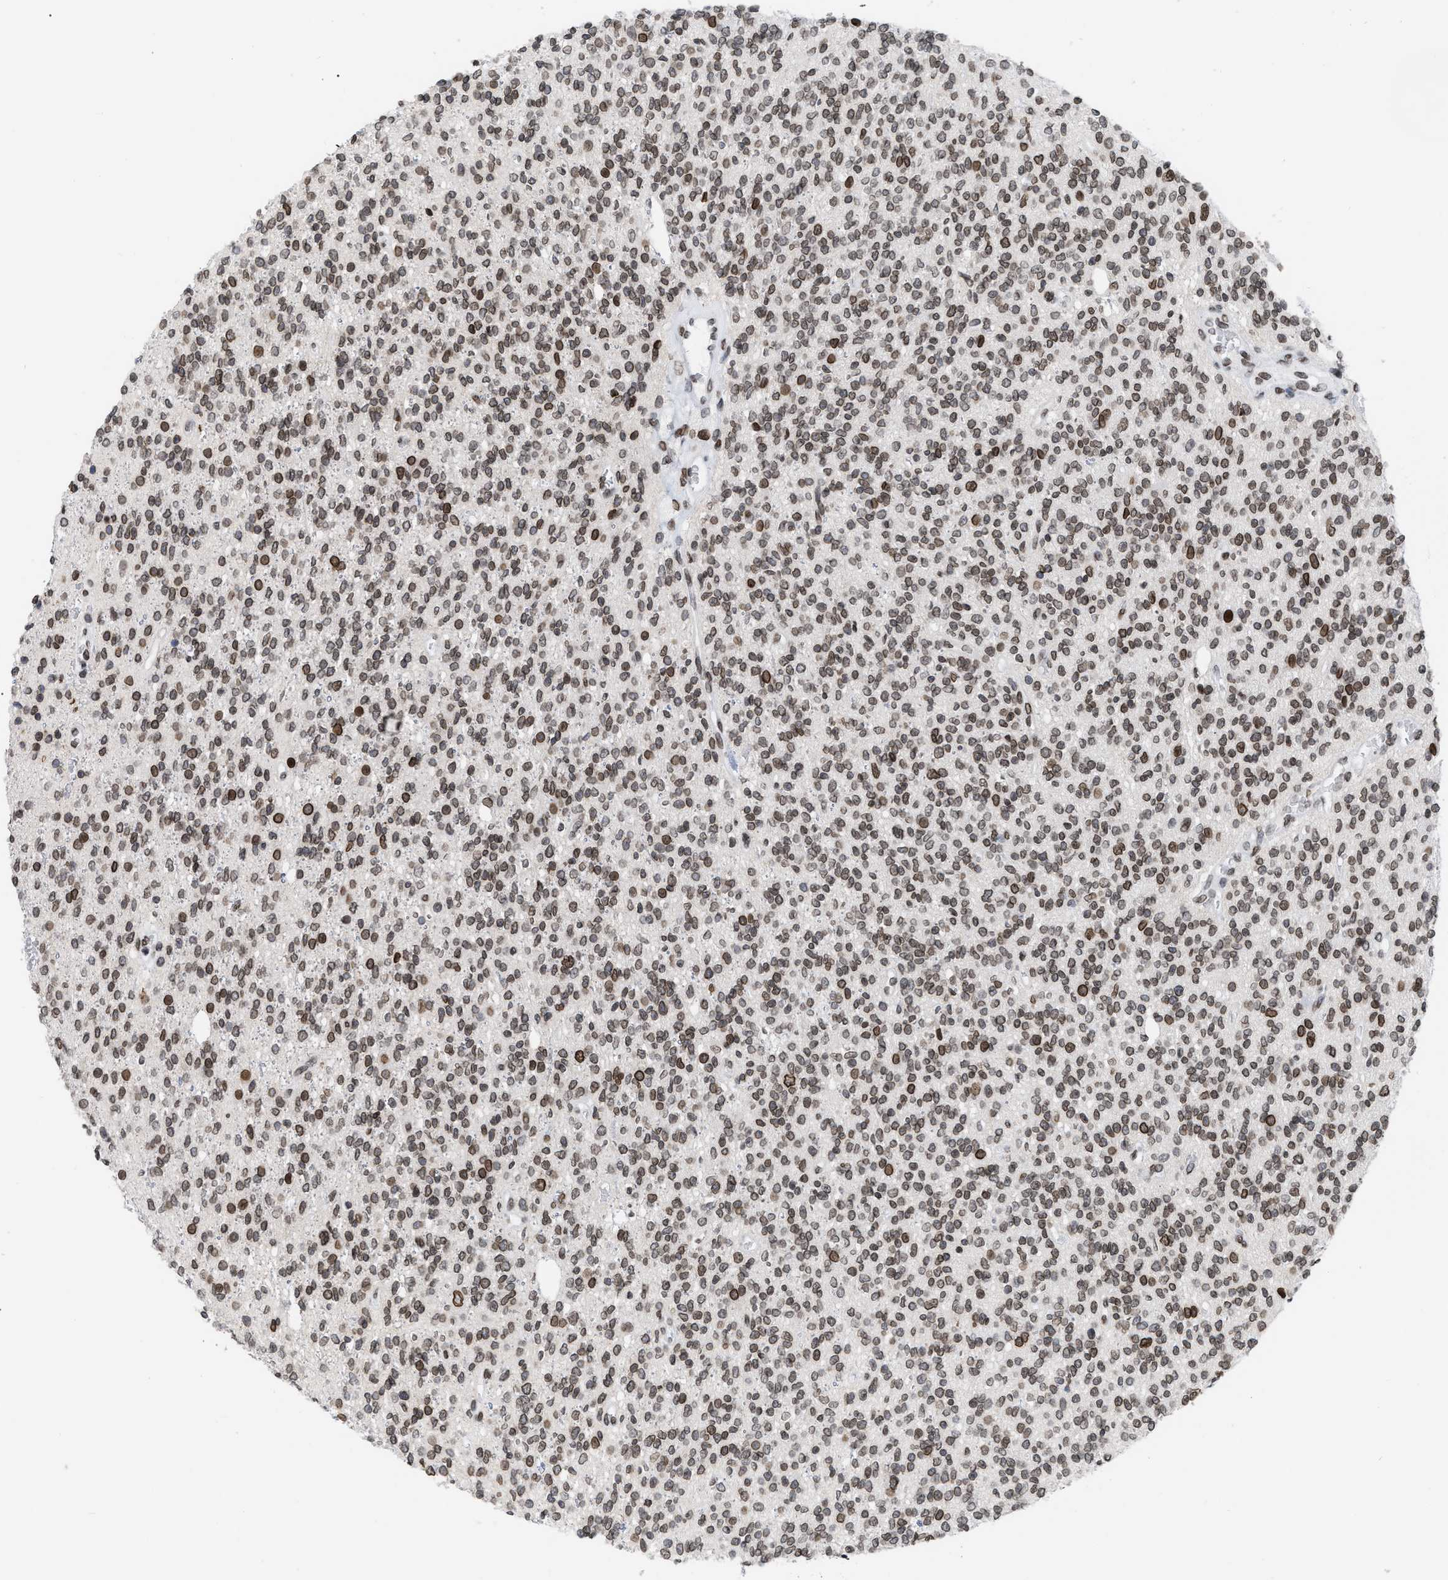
{"staining": {"intensity": "moderate", "quantity": ">75%", "location": "cytoplasmic/membranous,nuclear"}, "tissue": "glioma", "cell_type": "Tumor cells", "image_type": "cancer", "snomed": [{"axis": "morphology", "description": "Glioma, malignant, High grade"}, {"axis": "topography", "description": "Brain"}], "caption": "About >75% of tumor cells in glioma reveal moderate cytoplasmic/membranous and nuclear protein staining as visualized by brown immunohistochemical staining.", "gene": "TPR", "patient": {"sex": "male", "age": 34}}